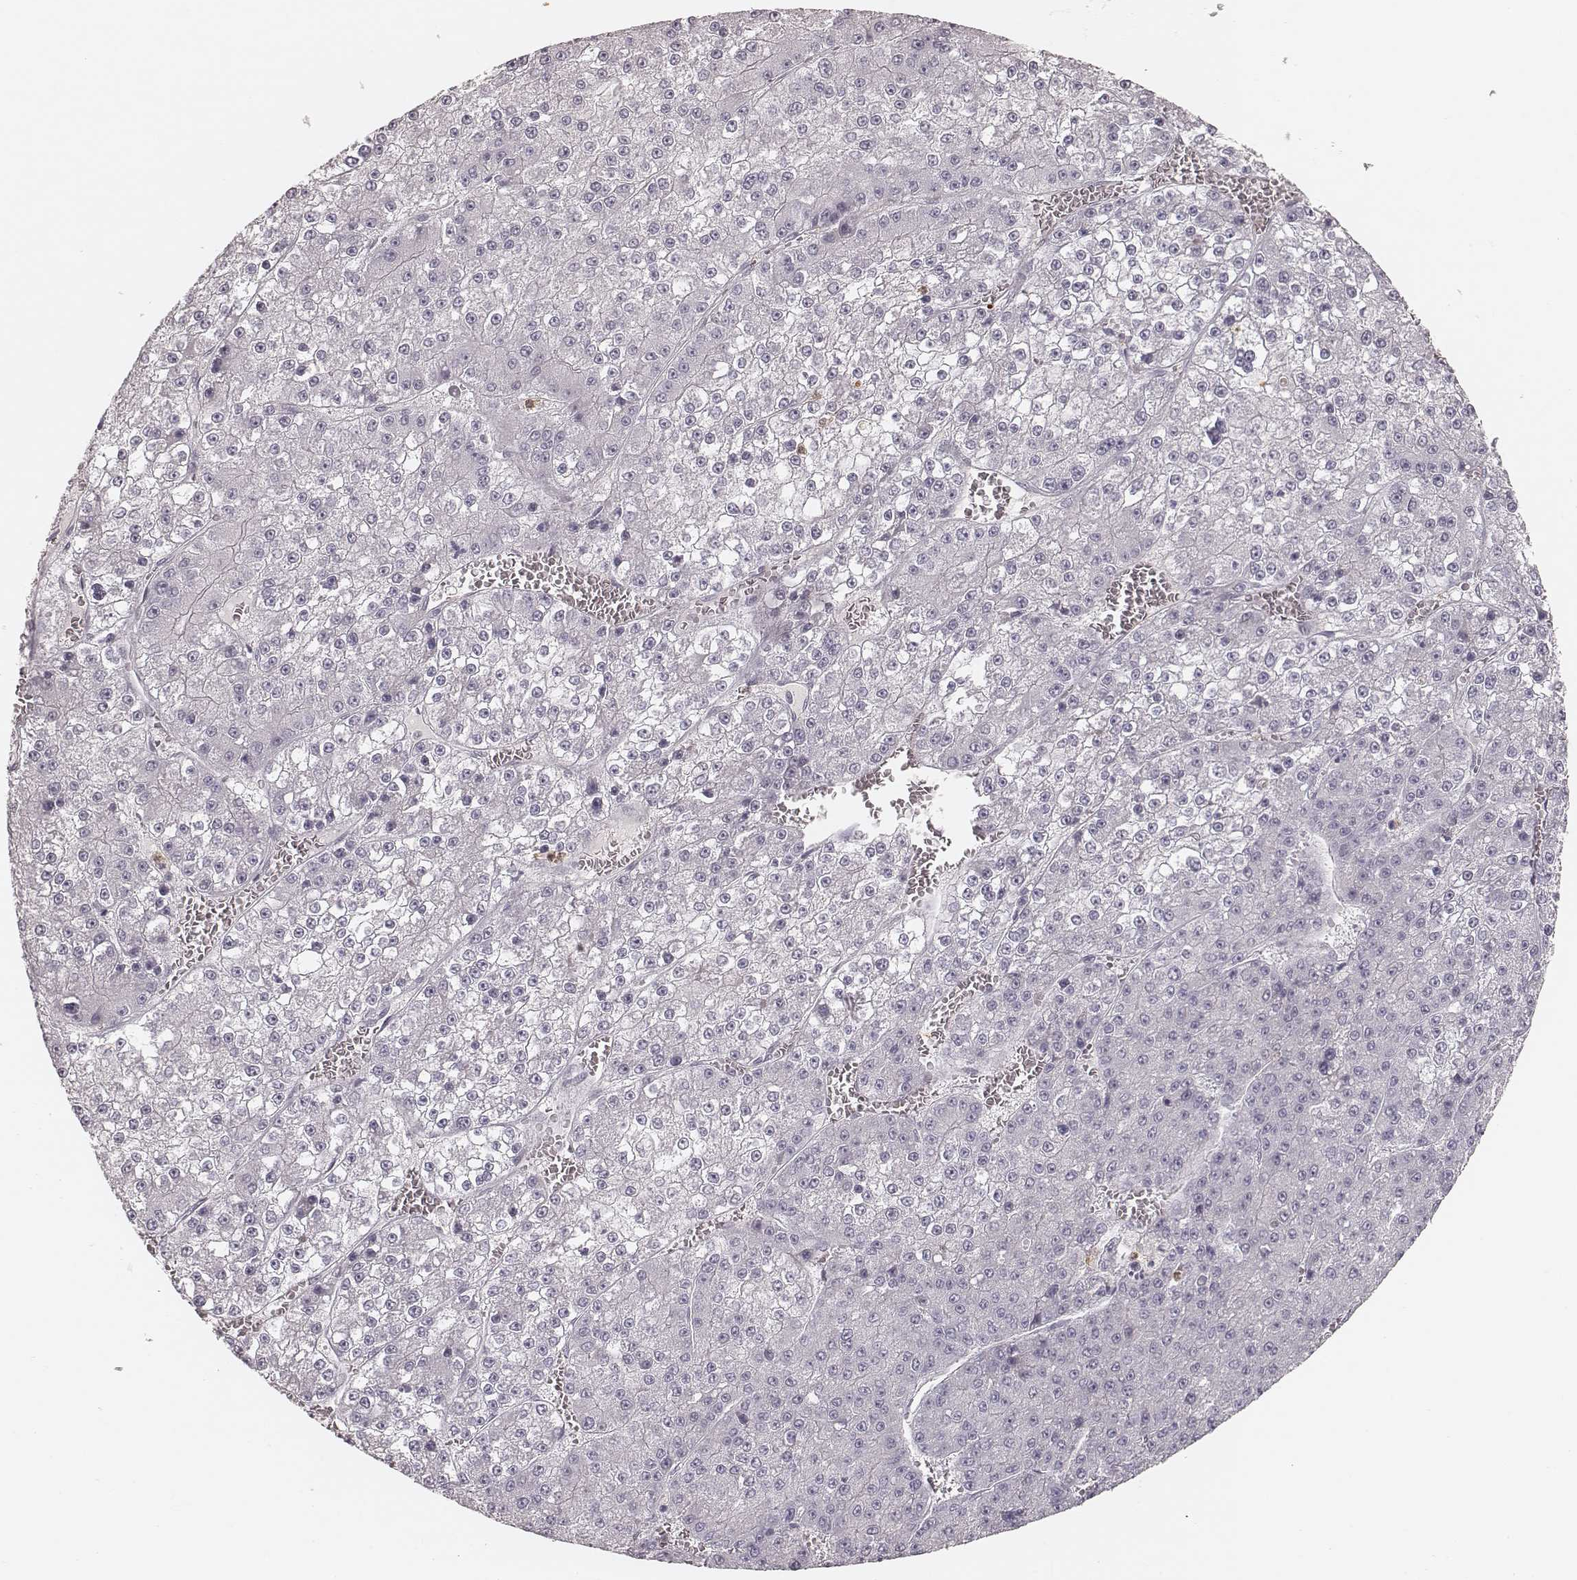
{"staining": {"intensity": "negative", "quantity": "none", "location": "none"}, "tissue": "liver cancer", "cell_type": "Tumor cells", "image_type": "cancer", "snomed": [{"axis": "morphology", "description": "Carcinoma, Hepatocellular, NOS"}, {"axis": "topography", "description": "Liver"}], "caption": "An IHC image of liver cancer is shown. There is no staining in tumor cells of liver cancer.", "gene": "KITLG", "patient": {"sex": "female", "age": 73}}